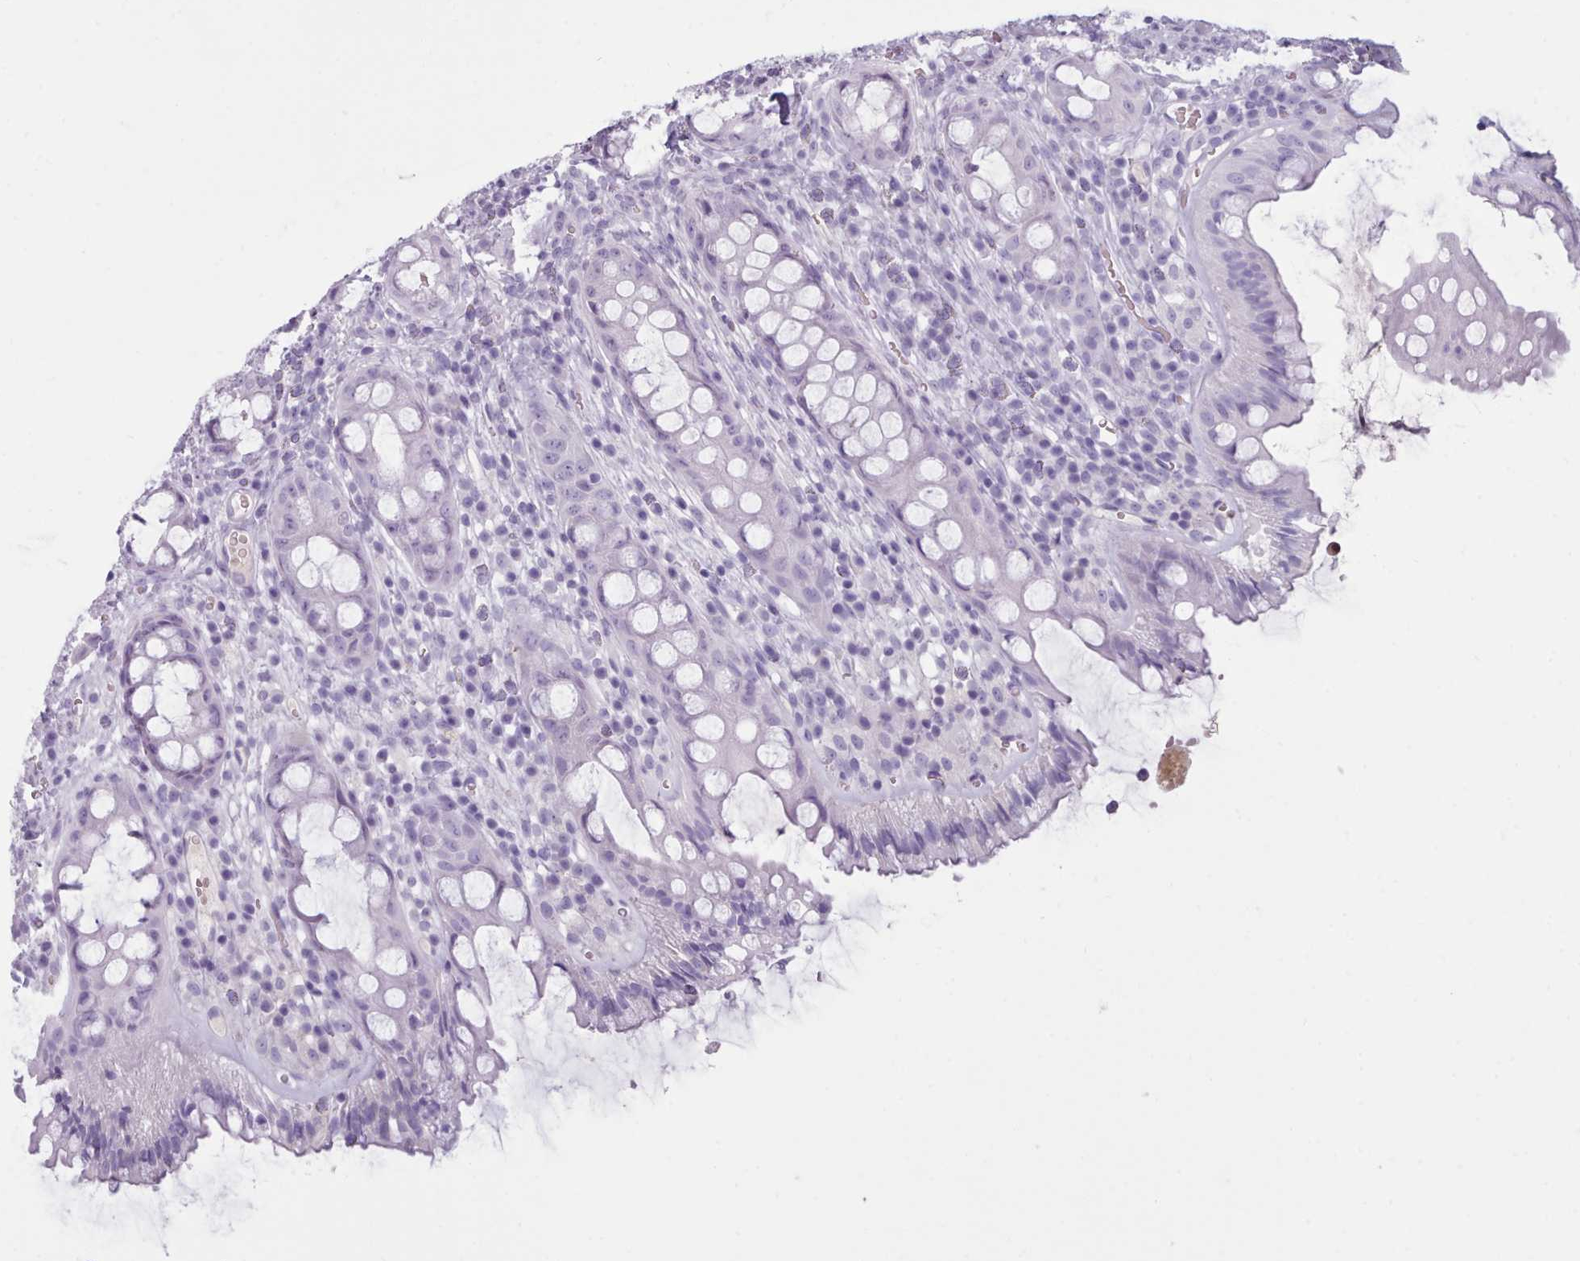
{"staining": {"intensity": "negative", "quantity": "none", "location": "none"}, "tissue": "rectum", "cell_type": "Glandular cells", "image_type": "normal", "snomed": [{"axis": "morphology", "description": "Normal tissue, NOS"}, {"axis": "topography", "description": "Rectum"}], "caption": "The photomicrograph displays no significant staining in glandular cells of rectum. Brightfield microscopy of immunohistochemistry stained with DAB (3,3'-diaminobenzidine) (brown) and hematoxylin (blue), captured at high magnification.", "gene": "ZNF43", "patient": {"sex": "female", "age": 57}}